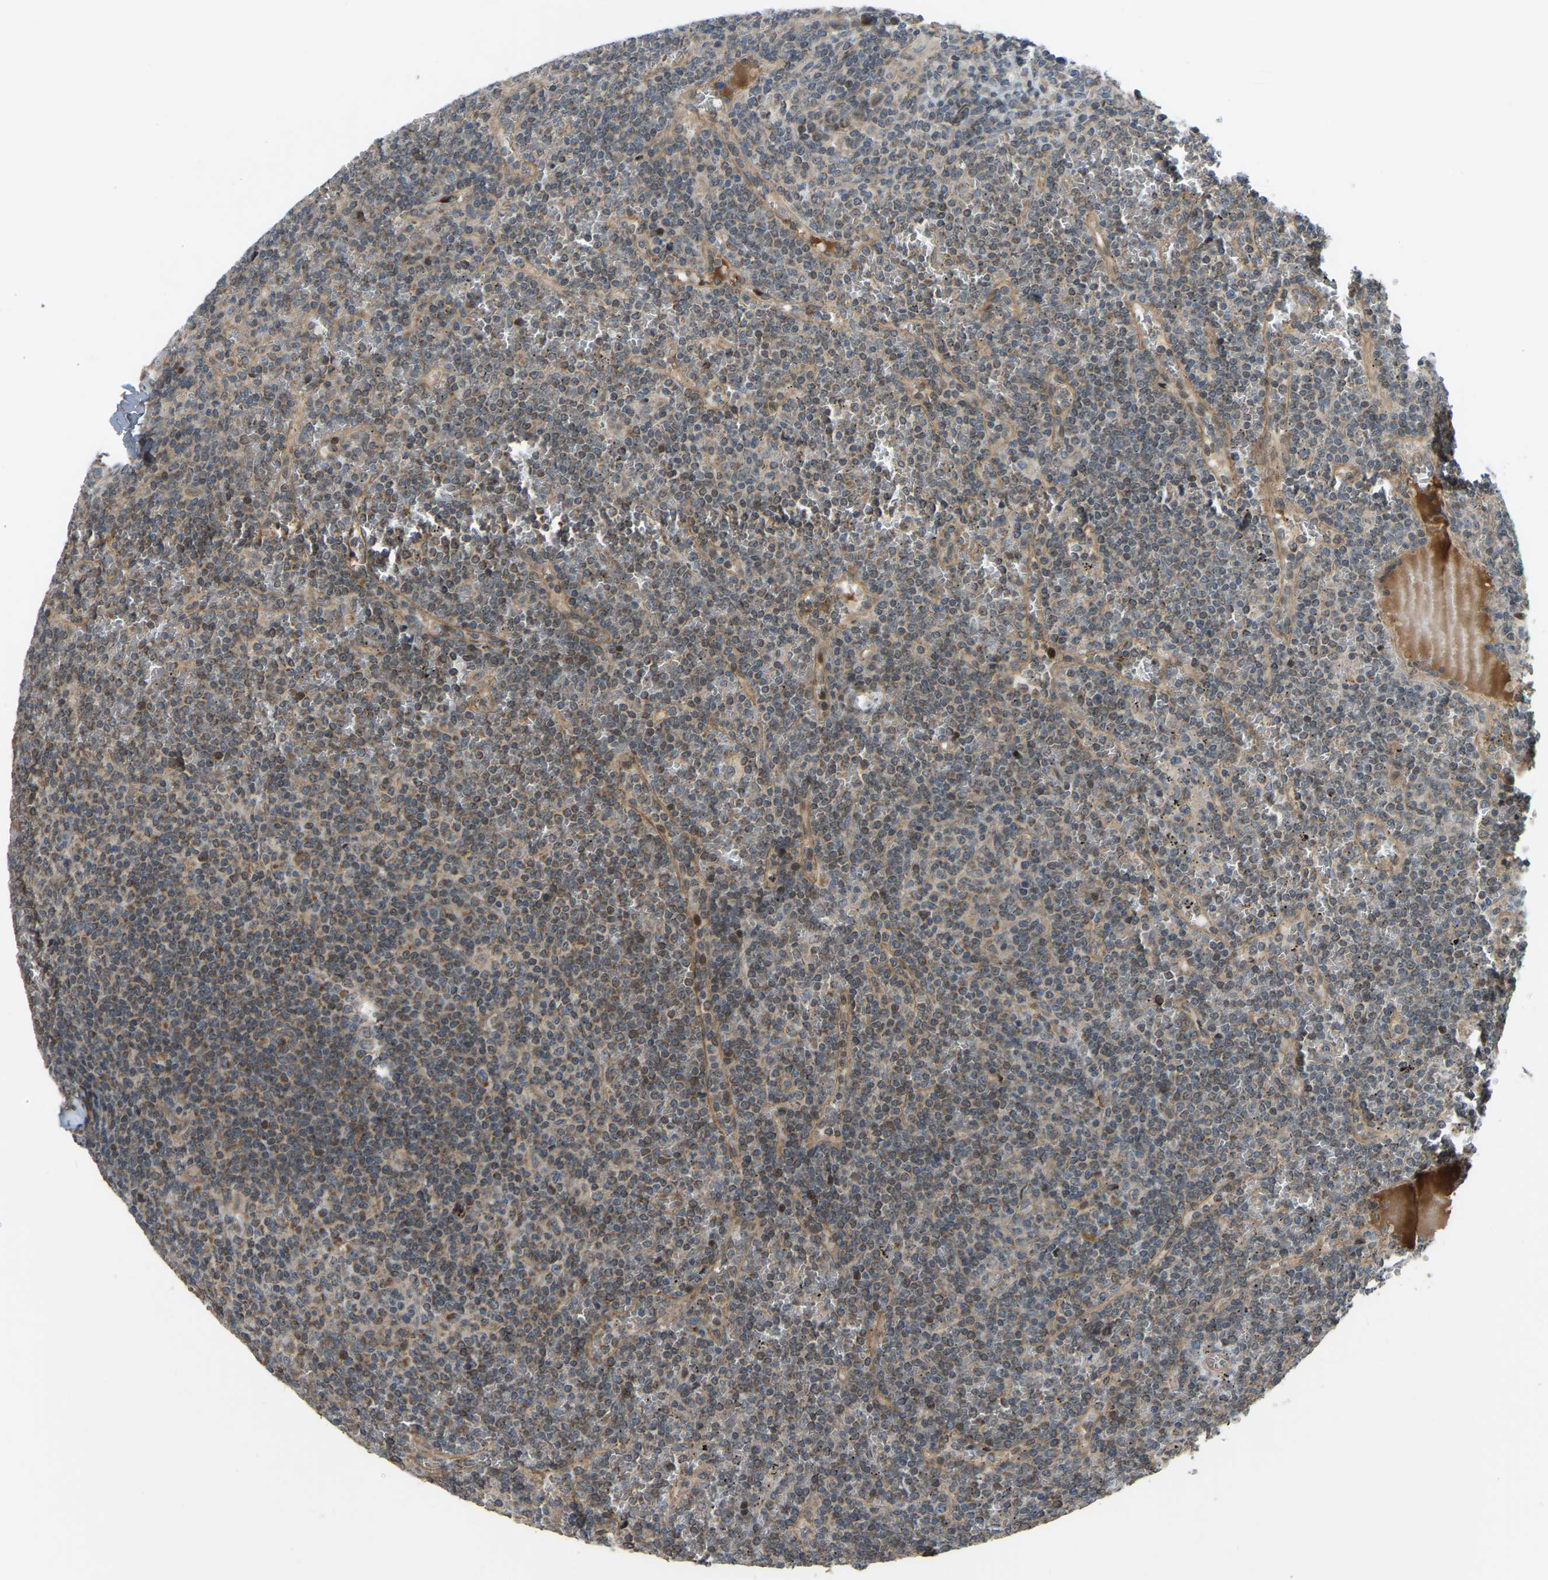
{"staining": {"intensity": "moderate", "quantity": ">75%", "location": "cytoplasmic/membranous,nuclear"}, "tissue": "lymphoma", "cell_type": "Tumor cells", "image_type": "cancer", "snomed": [{"axis": "morphology", "description": "Malignant lymphoma, non-Hodgkin's type, Low grade"}, {"axis": "topography", "description": "Spleen"}], "caption": "Lymphoma was stained to show a protein in brown. There is medium levels of moderate cytoplasmic/membranous and nuclear positivity in about >75% of tumor cells. The staining was performed using DAB, with brown indicating positive protein expression. Nuclei are stained blue with hematoxylin.", "gene": "C21orf91", "patient": {"sex": "female", "age": 19}}